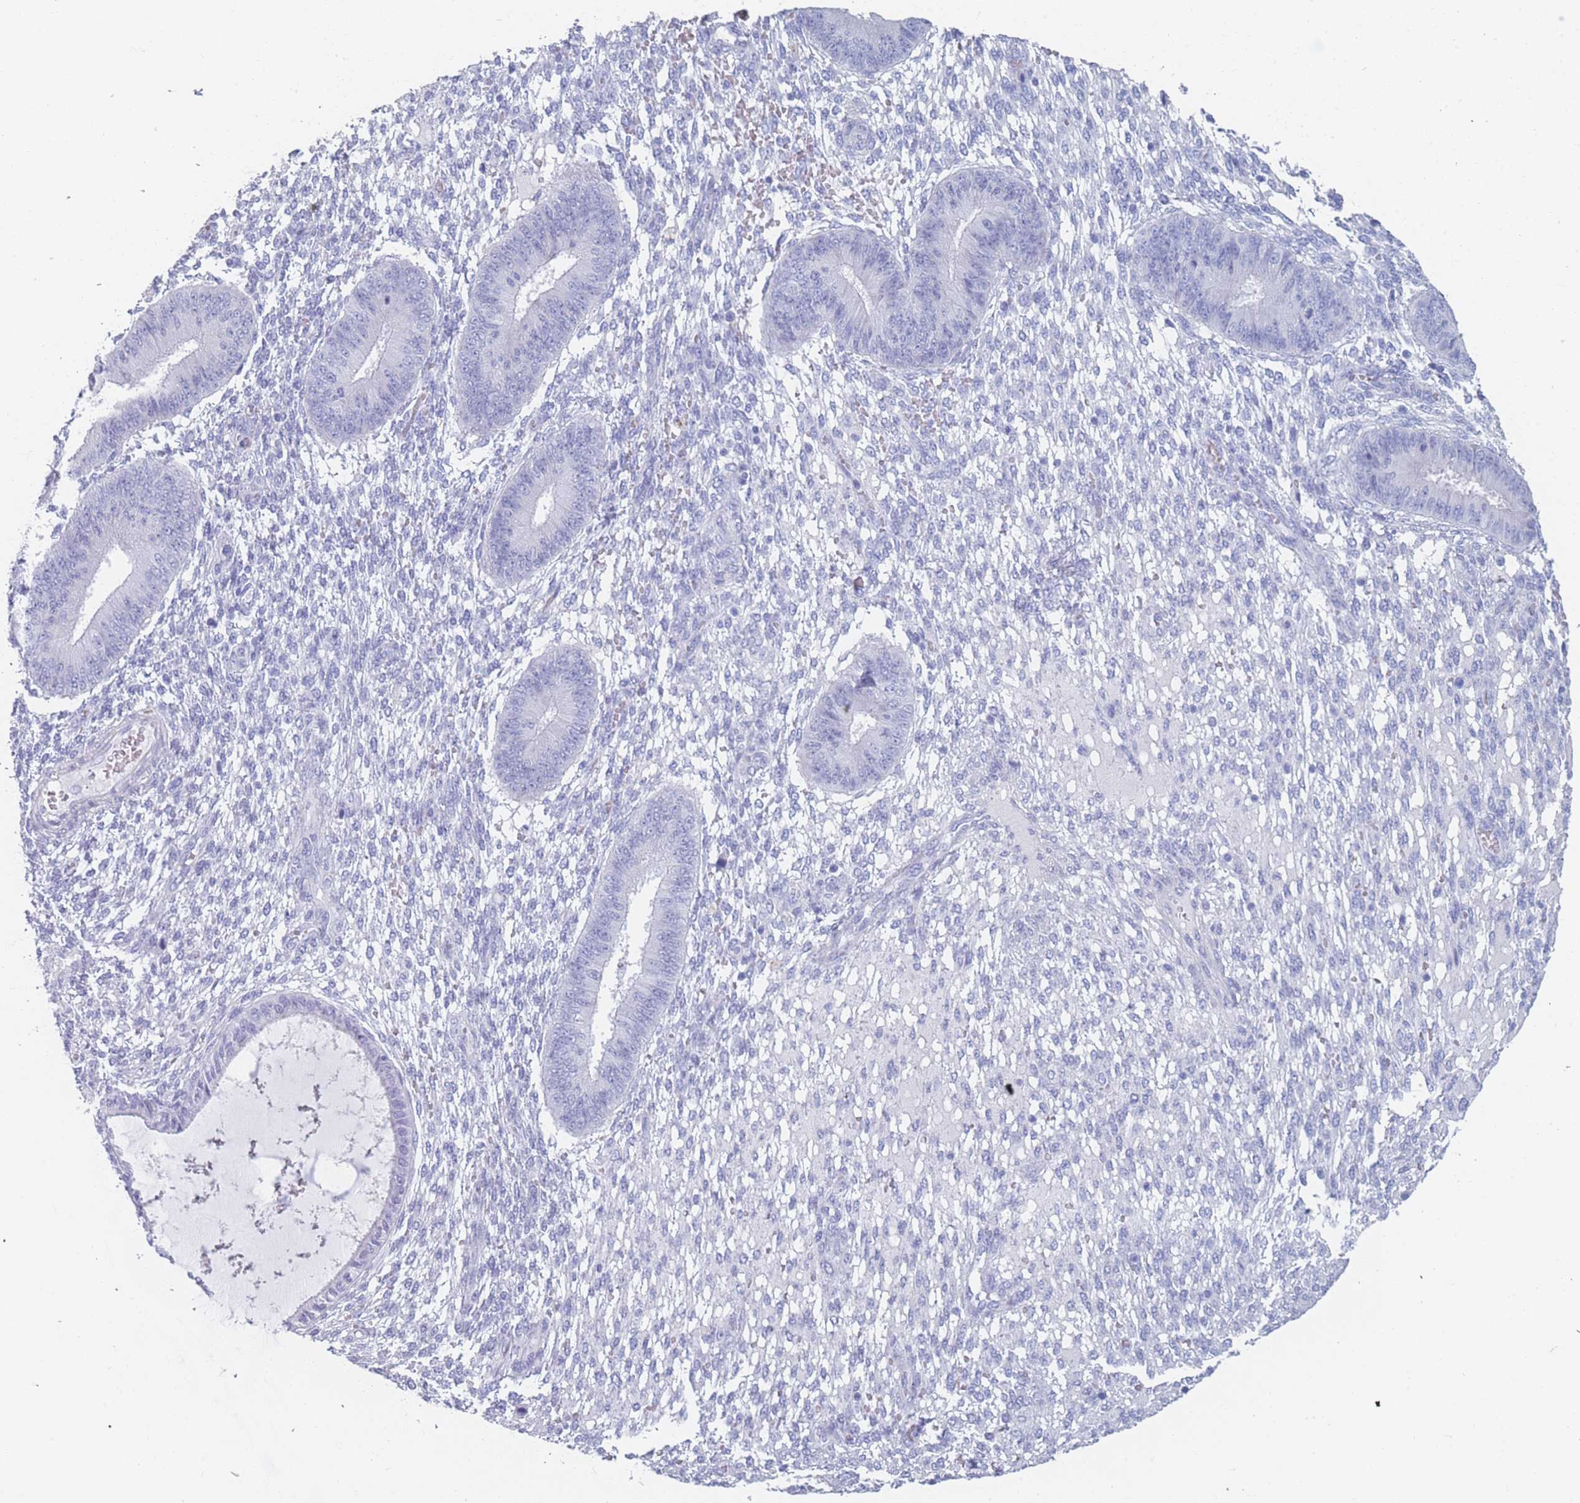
{"staining": {"intensity": "negative", "quantity": "none", "location": "none"}, "tissue": "endometrium", "cell_type": "Cells in endometrial stroma", "image_type": "normal", "snomed": [{"axis": "morphology", "description": "Normal tissue, NOS"}, {"axis": "topography", "description": "Endometrium"}], "caption": "Photomicrograph shows no significant protein expression in cells in endometrial stroma of unremarkable endometrium.", "gene": "OR5D16", "patient": {"sex": "female", "age": 49}}